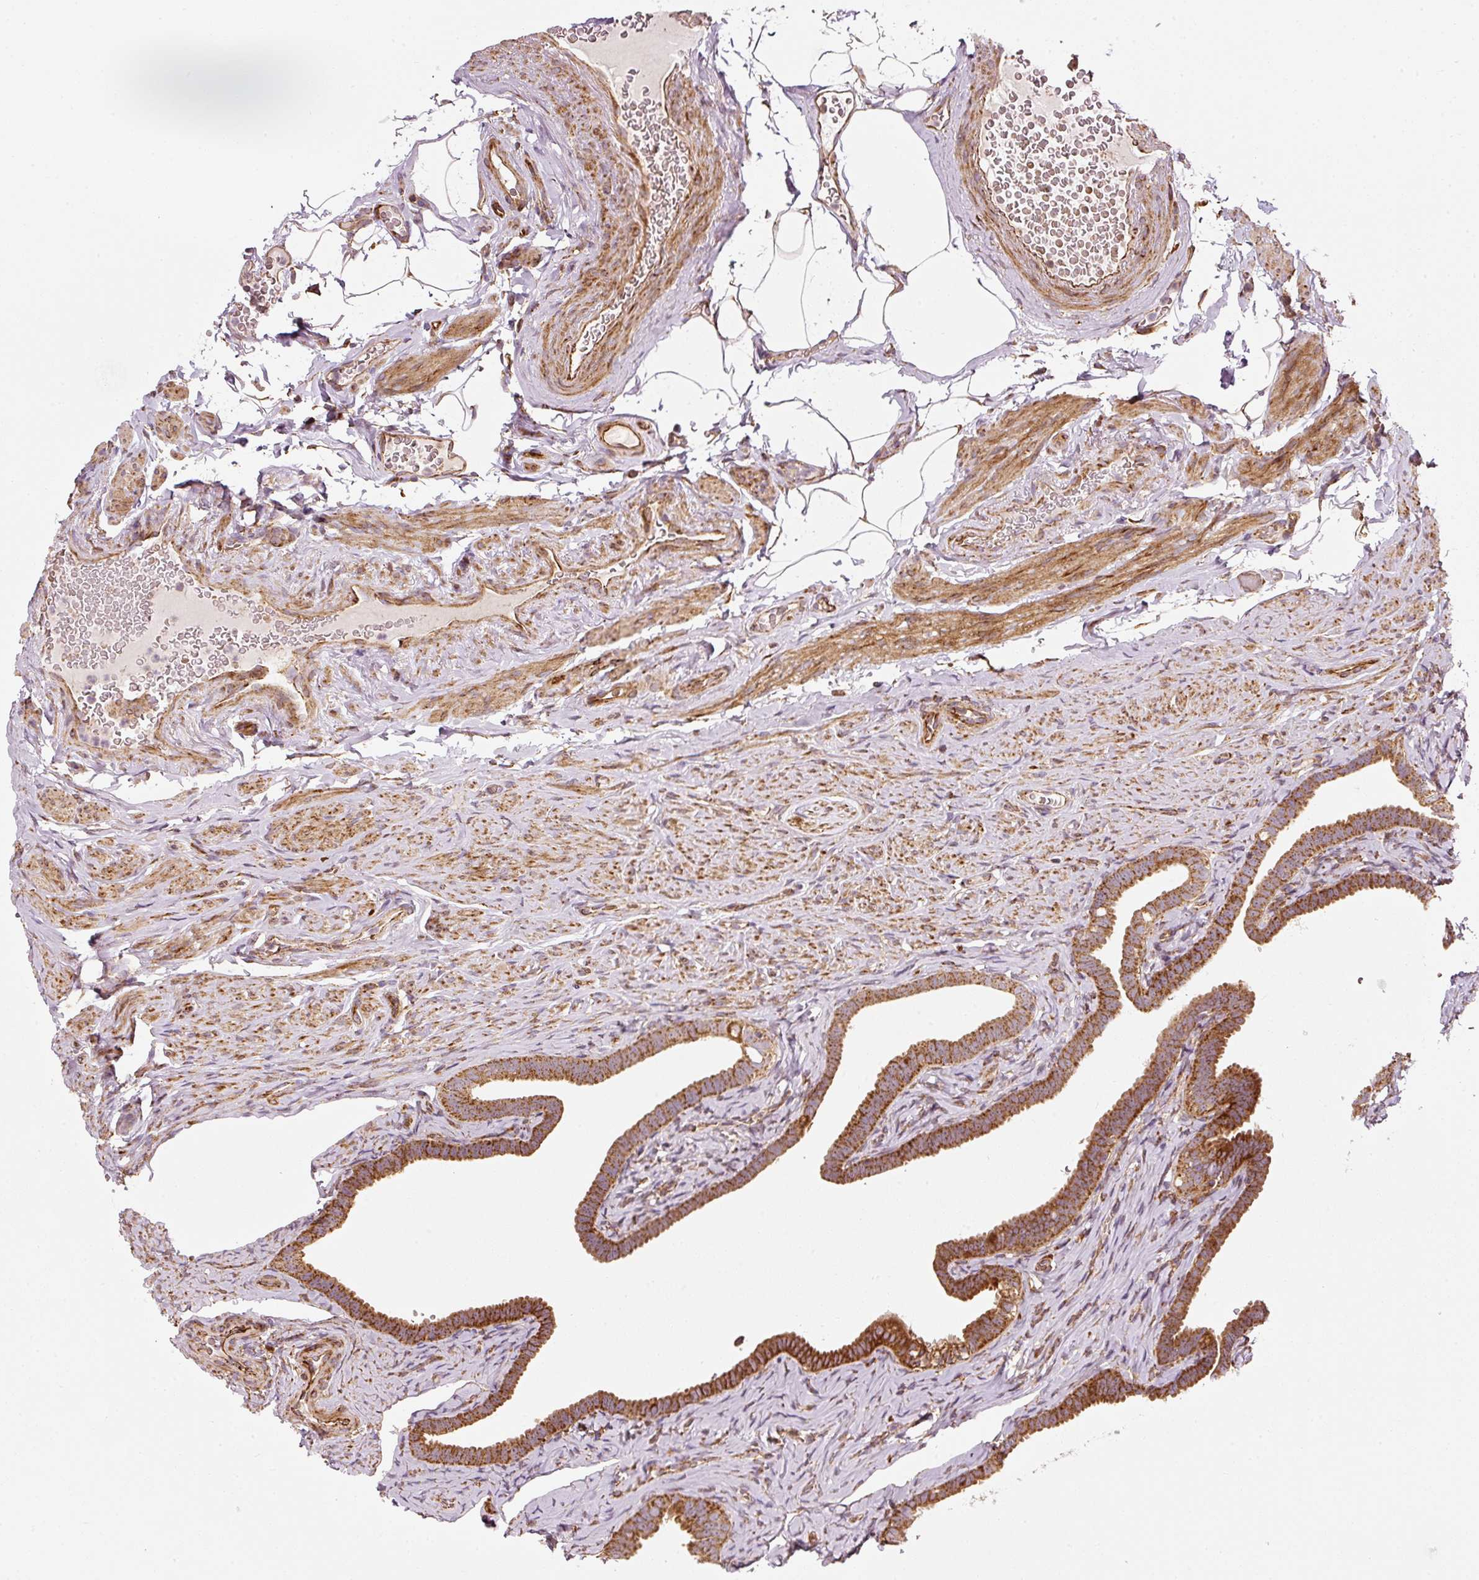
{"staining": {"intensity": "strong", "quantity": ">75%", "location": "cytoplasmic/membranous"}, "tissue": "fallopian tube", "cell_type": "Glandular cells", "image_type": "normal", "snomed": [{"axis": "morphology", "description": "Normal tissue, NOS"}, {"axis": "topography", "description": "Fallopian tube"}], "caption": "The photomicrograph exhibits staining of normal fallopian tube, revealing strong cytoplasmic/membranous protein expression (brown color) within glandular cells. The staining was performed using DAB (3,3'-diaminobenzidine) to visualize the protein expression in brown, while the nuclei were stained in blue with hematoxylin (Magnification: 20x).", "gene": "ISCU", "patient": {"sex": "female", "age": 69}}